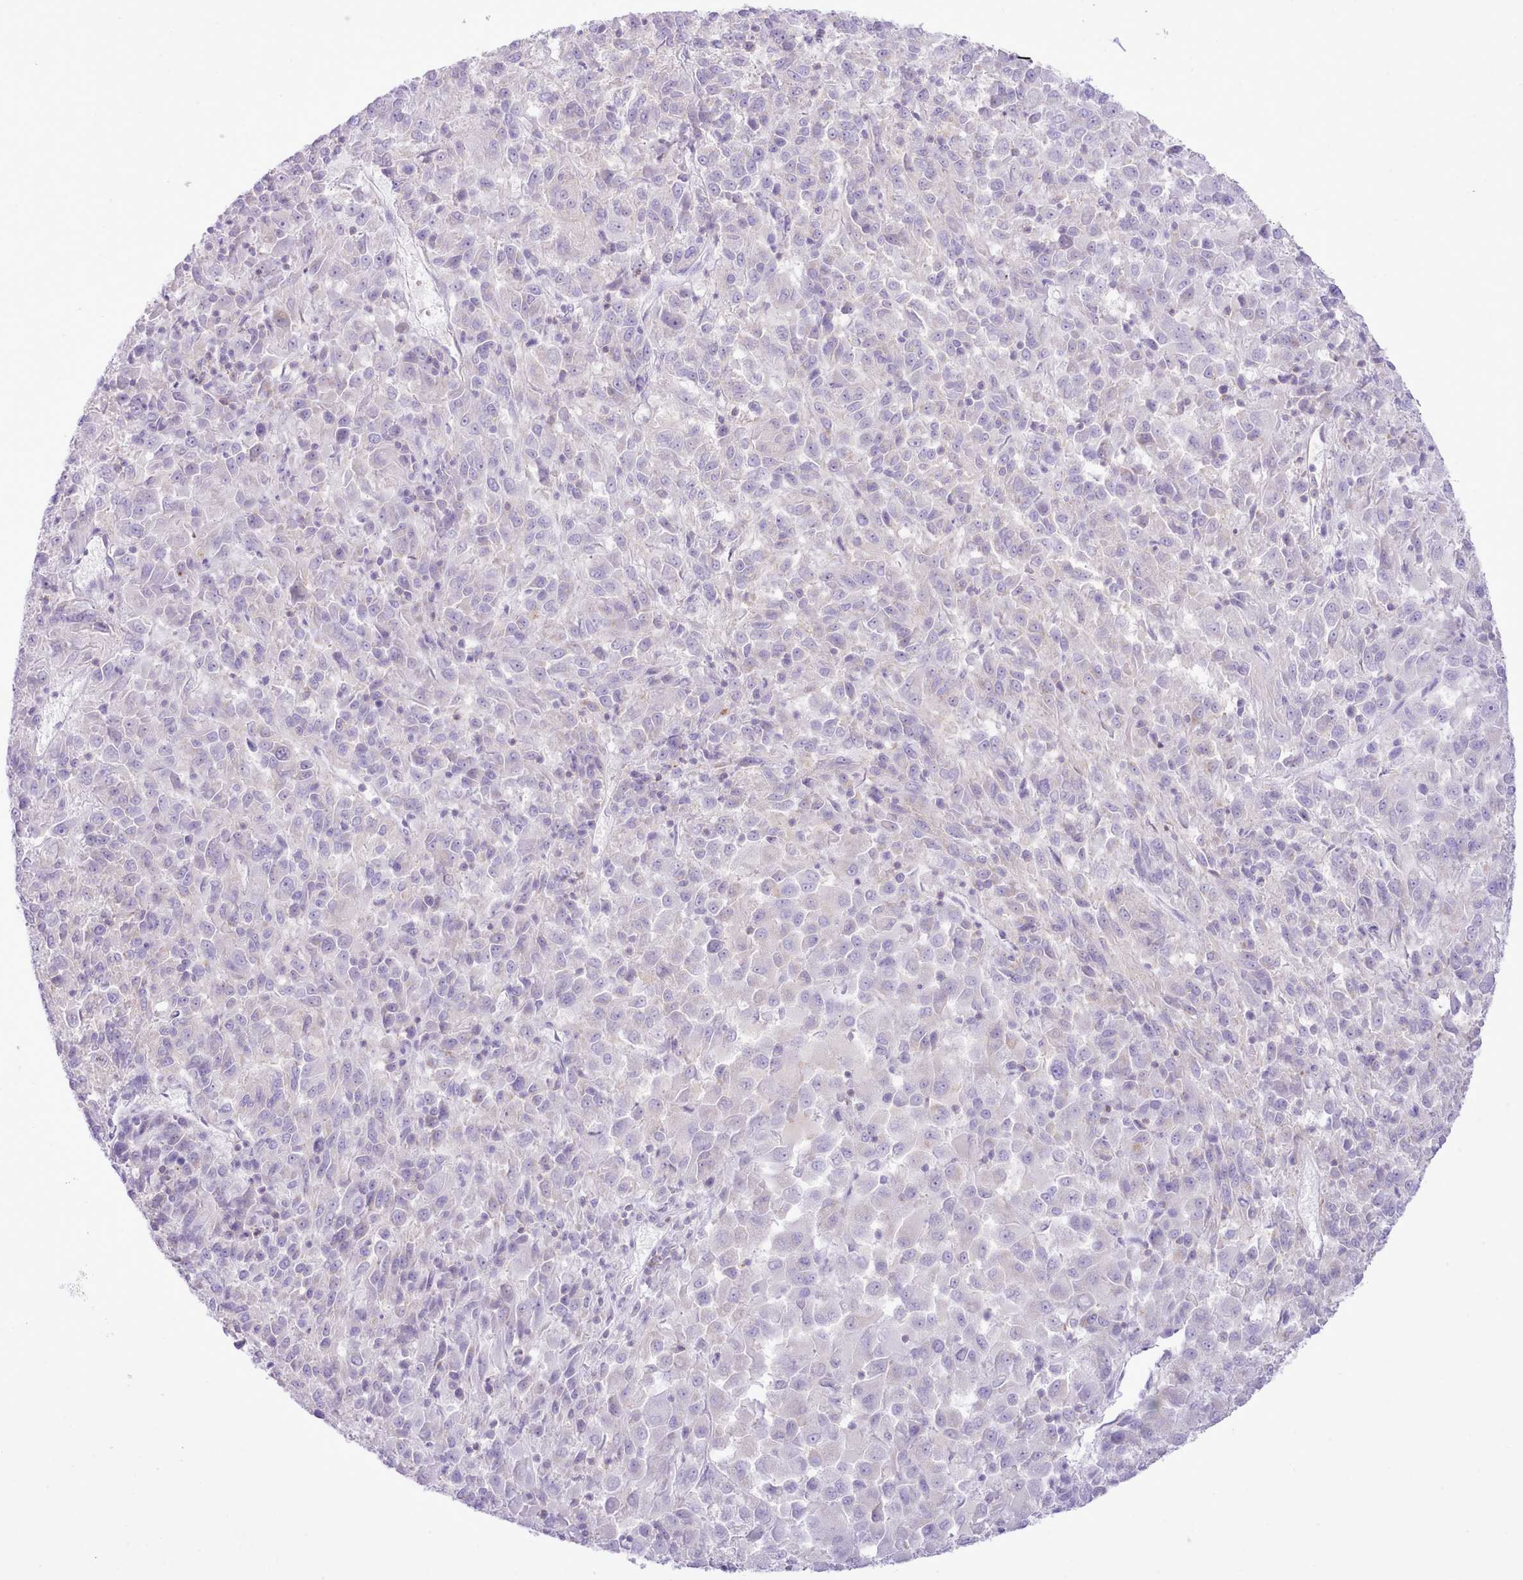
{"staining": {"intensity": "negative", "quantity": "none", "location": "none"}, "tissue": "melanoma", "cell_type": "Tumor cells", "image_type": "cancer", "snomed": [{"axis": "morphology", "description": "Malignant melanoma, Metastatic site"}, {"axis": "topography", "description": "Lung"}], "caption": "Immunohistochemistry image of neoplastic tissue: melanoma stained with DAB (3,3'-diaminobenzidine) reveals no significant protein expression in tumor cells.", "gene": "MDFI", "patient": {"sex": "male", "age": 64}}